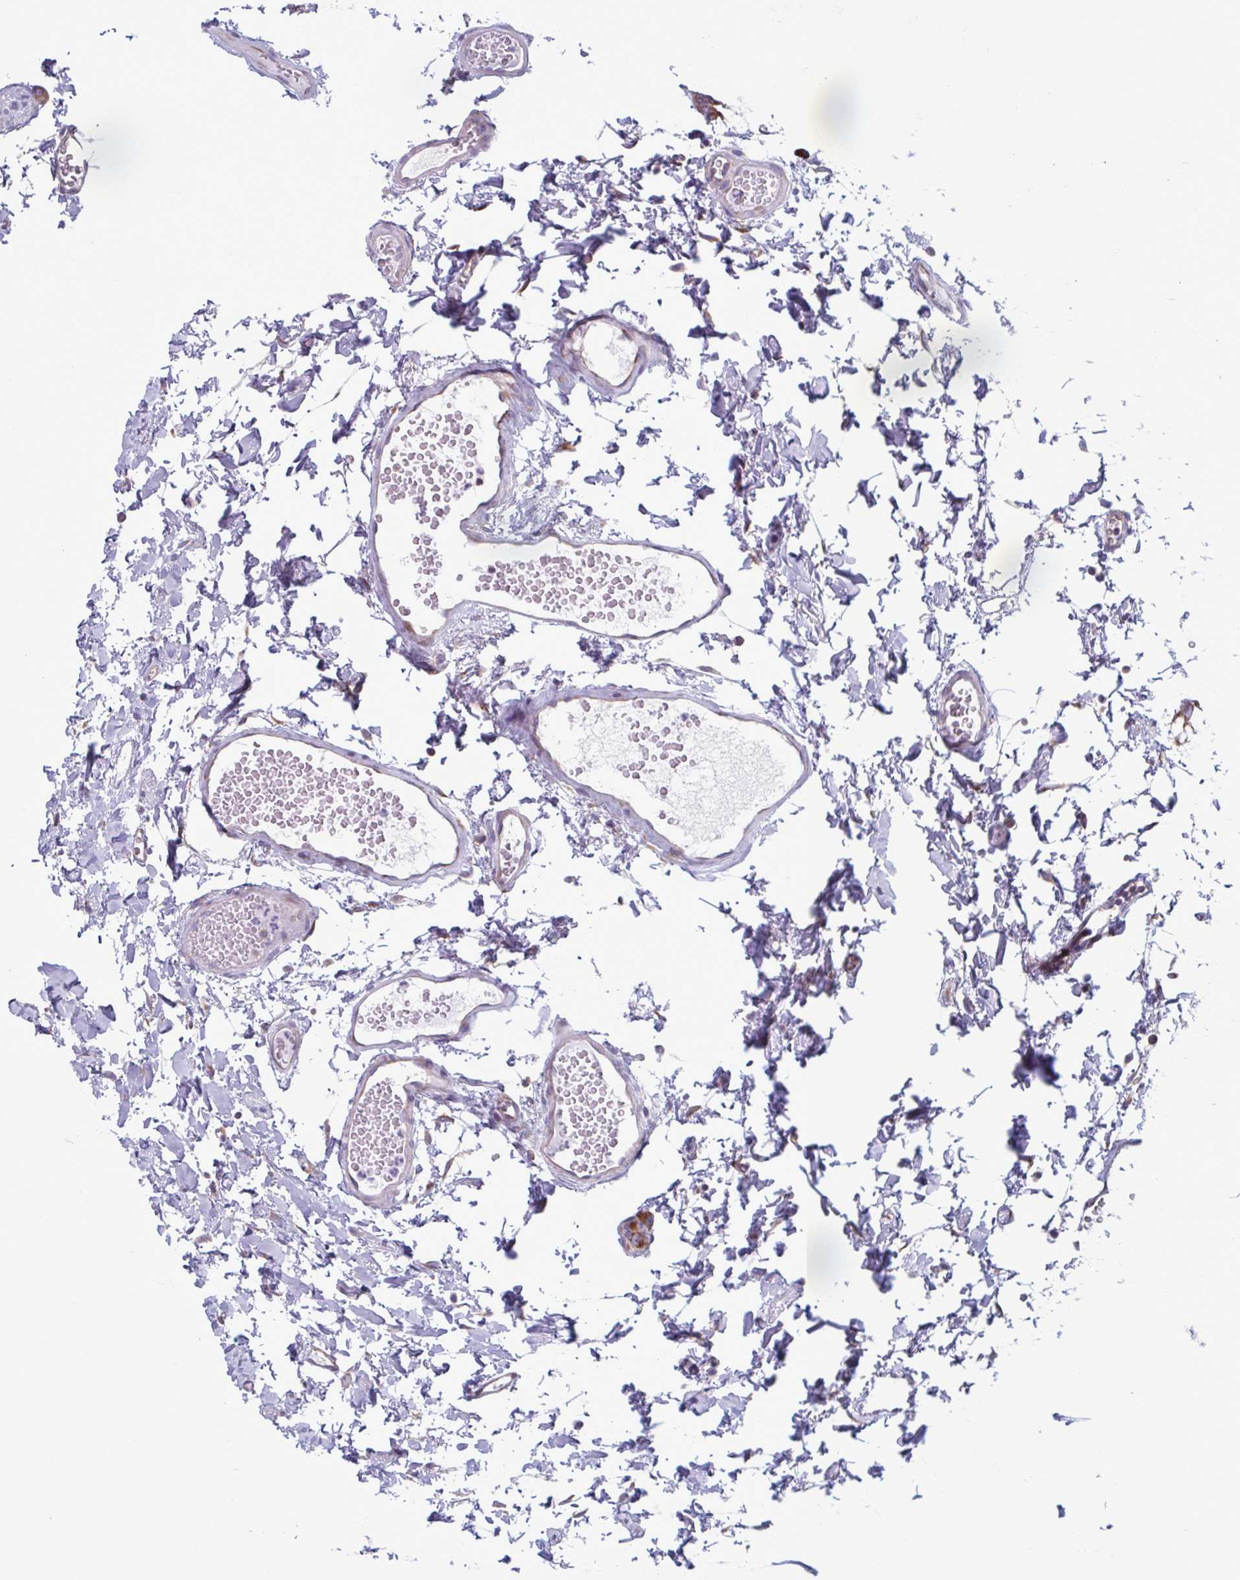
{"staining": {"intensity": "weak", "quantity": ">75%", "location": "cytoplasmic/membranous"}, "tissue": "colon", "cell_type": "Endothelial cells", "image_type": "normal", "snomed": [{"axis": "morphology", "description": "Normal tissue, NOS"}, {"axis": "topography", "description": "Colon"}, {"axis": "topography", "description": "Peripheral nerve tissue"}], "caption": "Endothelial cells reveal weak cytoplasmic/membranous expression in about >75% of cells in normal colon. Using DAB (brown) and hematoxylin (blue) stains, captured at high magnification using brightfield microscopy.", "gene": "RPS16", "patient": {"sex": "male", "age": 84}}